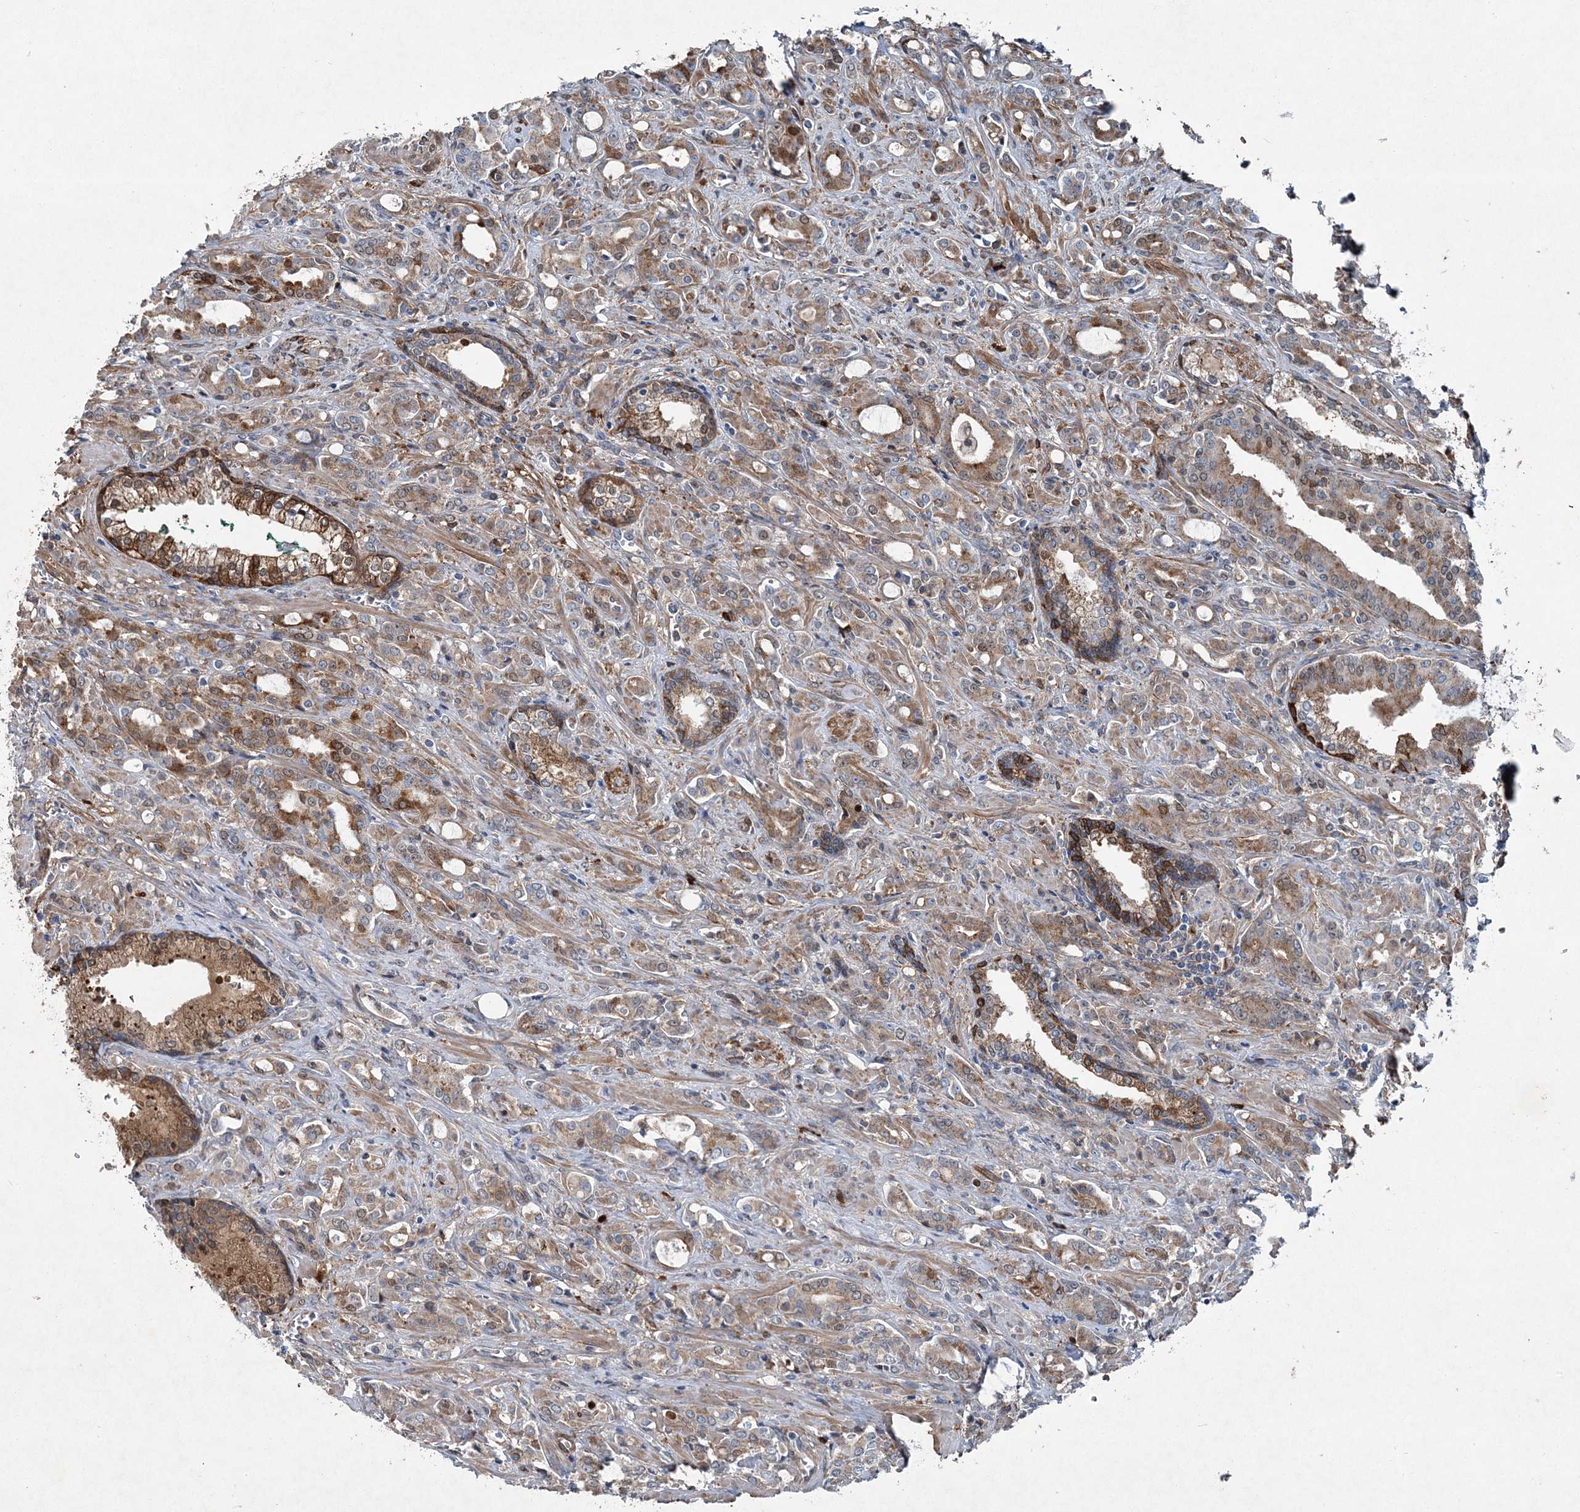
{"staining": {"intensity": "moderate", "quantity": ">75%", "location": "cytoplasmic/membranous"}, "tissue": "prostate cancer", "cell_type": "Tumor cells", "image_type": "cancer", "snomed": [{"axis": "morphology", "description": "Adenocarcinoma, High grade"}, {"axis": "topography", "description": "Prostate"}], "caption": "DAB (3,3'-diaminobenzidine) immunohistochemical staining of human adenocarcinoma (high-grade) (prostate) reveals moderate cytoplasmic/membranous protein expression in about >75% of tumor cells.", "gene": "SPOPL", "patient": {"sex": "male", "age": 72}}